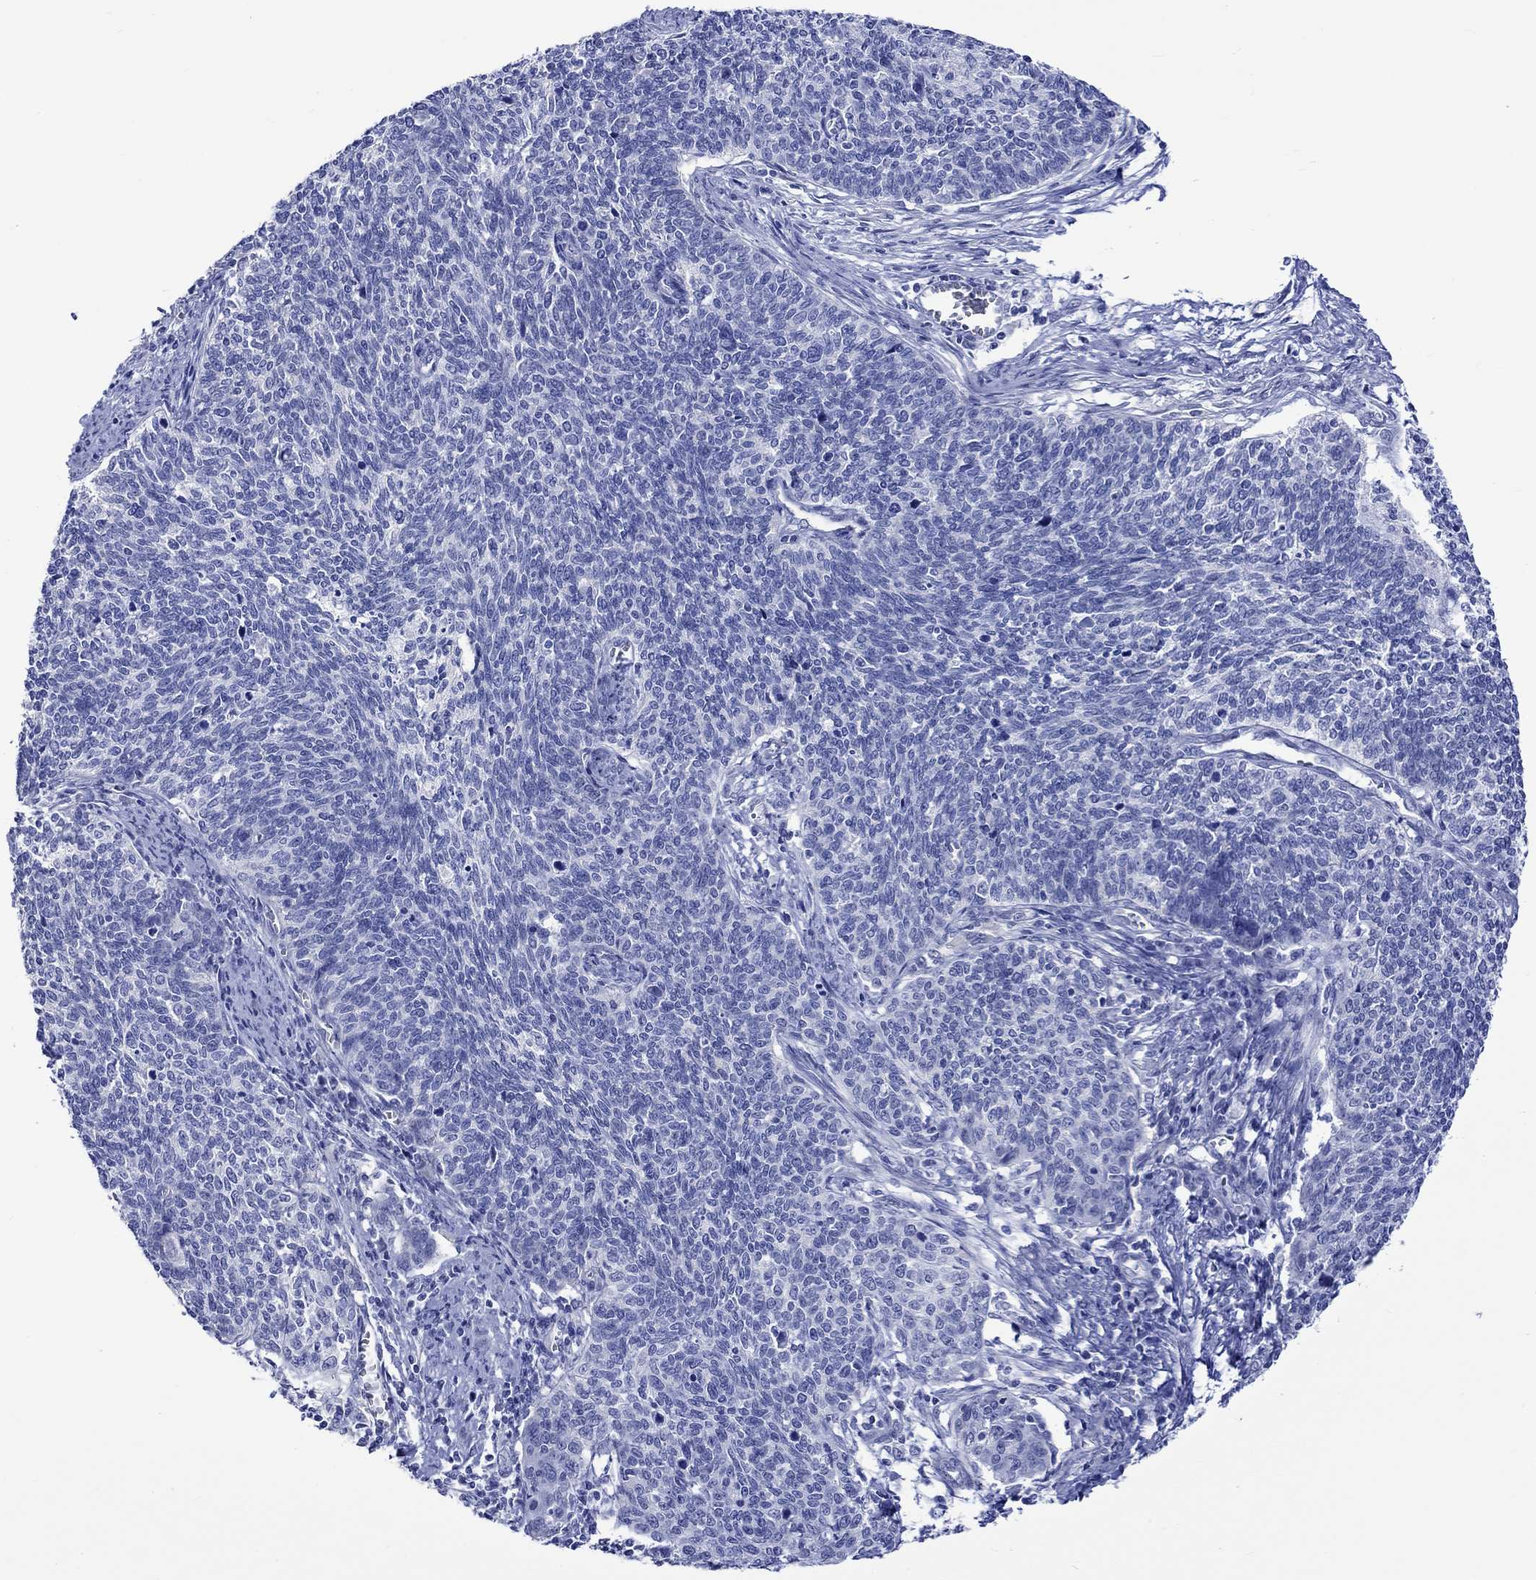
{"staining": {"intensity": "negative", "quantity": "none", "location": "none"}, "tissue": "cervical cancer", "cell_type": "Tumor cells", "image_type": "cancer", "snomed": [{"axis": "morphology", "description": "Squamous cell carcinoma, NOS"}, {"axis": "topography", "description": "Cervix"}], "caption": "IHC histopathology image of neoplastic tissue: cervical cancer (squamous cell carcinoma) stained with DAB shows no significant protein staining in tumor cells.", "gene": "HARBI1", "patient": {"sex": "female", "age": 39}}